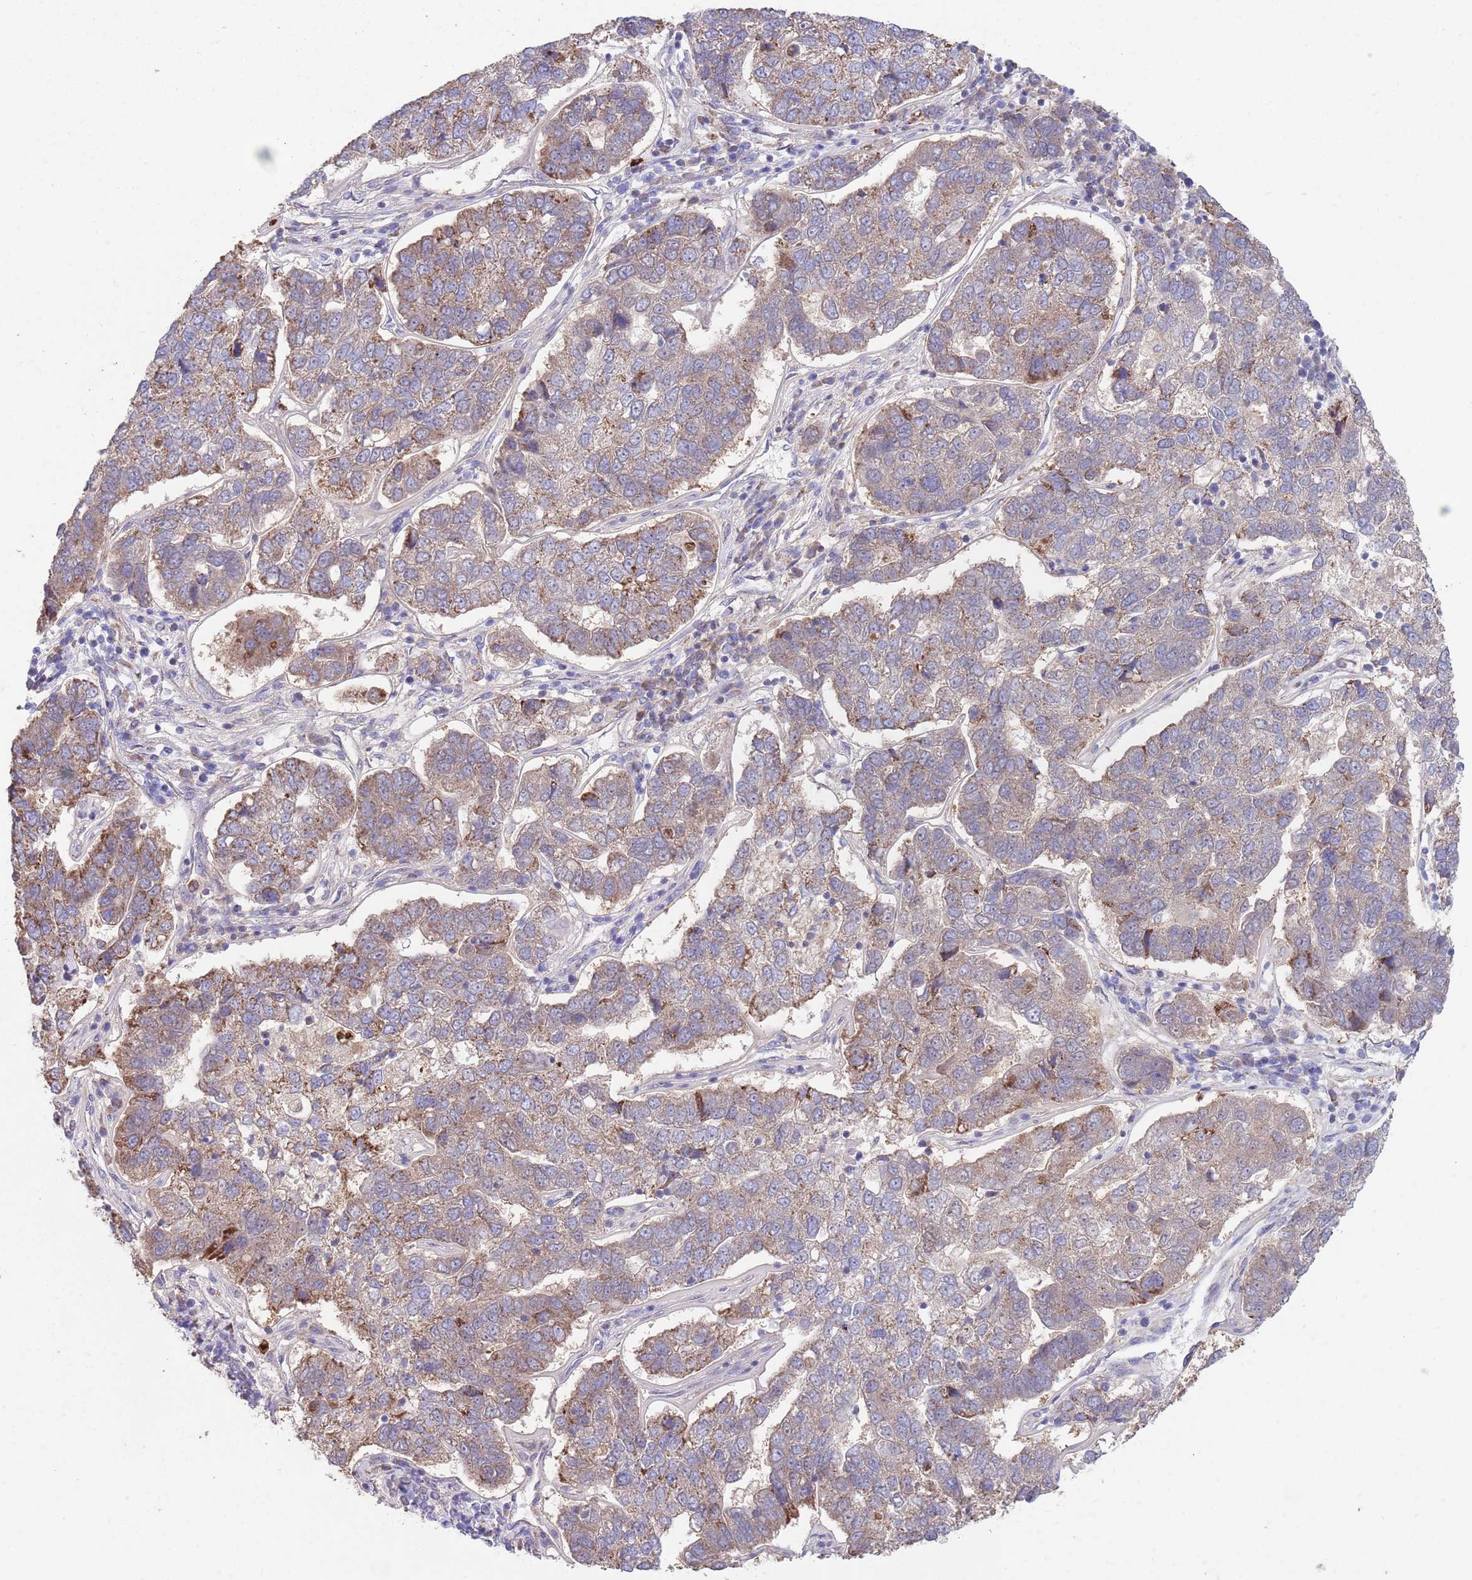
{"staining": {"intensity": "moderate", "quantity": "25%-75%", "location": "cytoplasmic/membranous"}, "tissue": "pancreatic cancer", "cell_type": "Tumor cells", "image_type": "cancer", "snomed": [{"axis": "morphology", "description": "Adenocarcinoma, NOS"}, {"axis": "topography", "description": "Pancreas"}], "caption": "Human adenocarcinoma (pancreatic) stained for a protein (brown) exhibits moderate cytoplasmic/membranous positive positivity in approximately 25%-75% of tumor cells.", "gene": "DDT", "patient": {"sex": "female", "age": 61}}